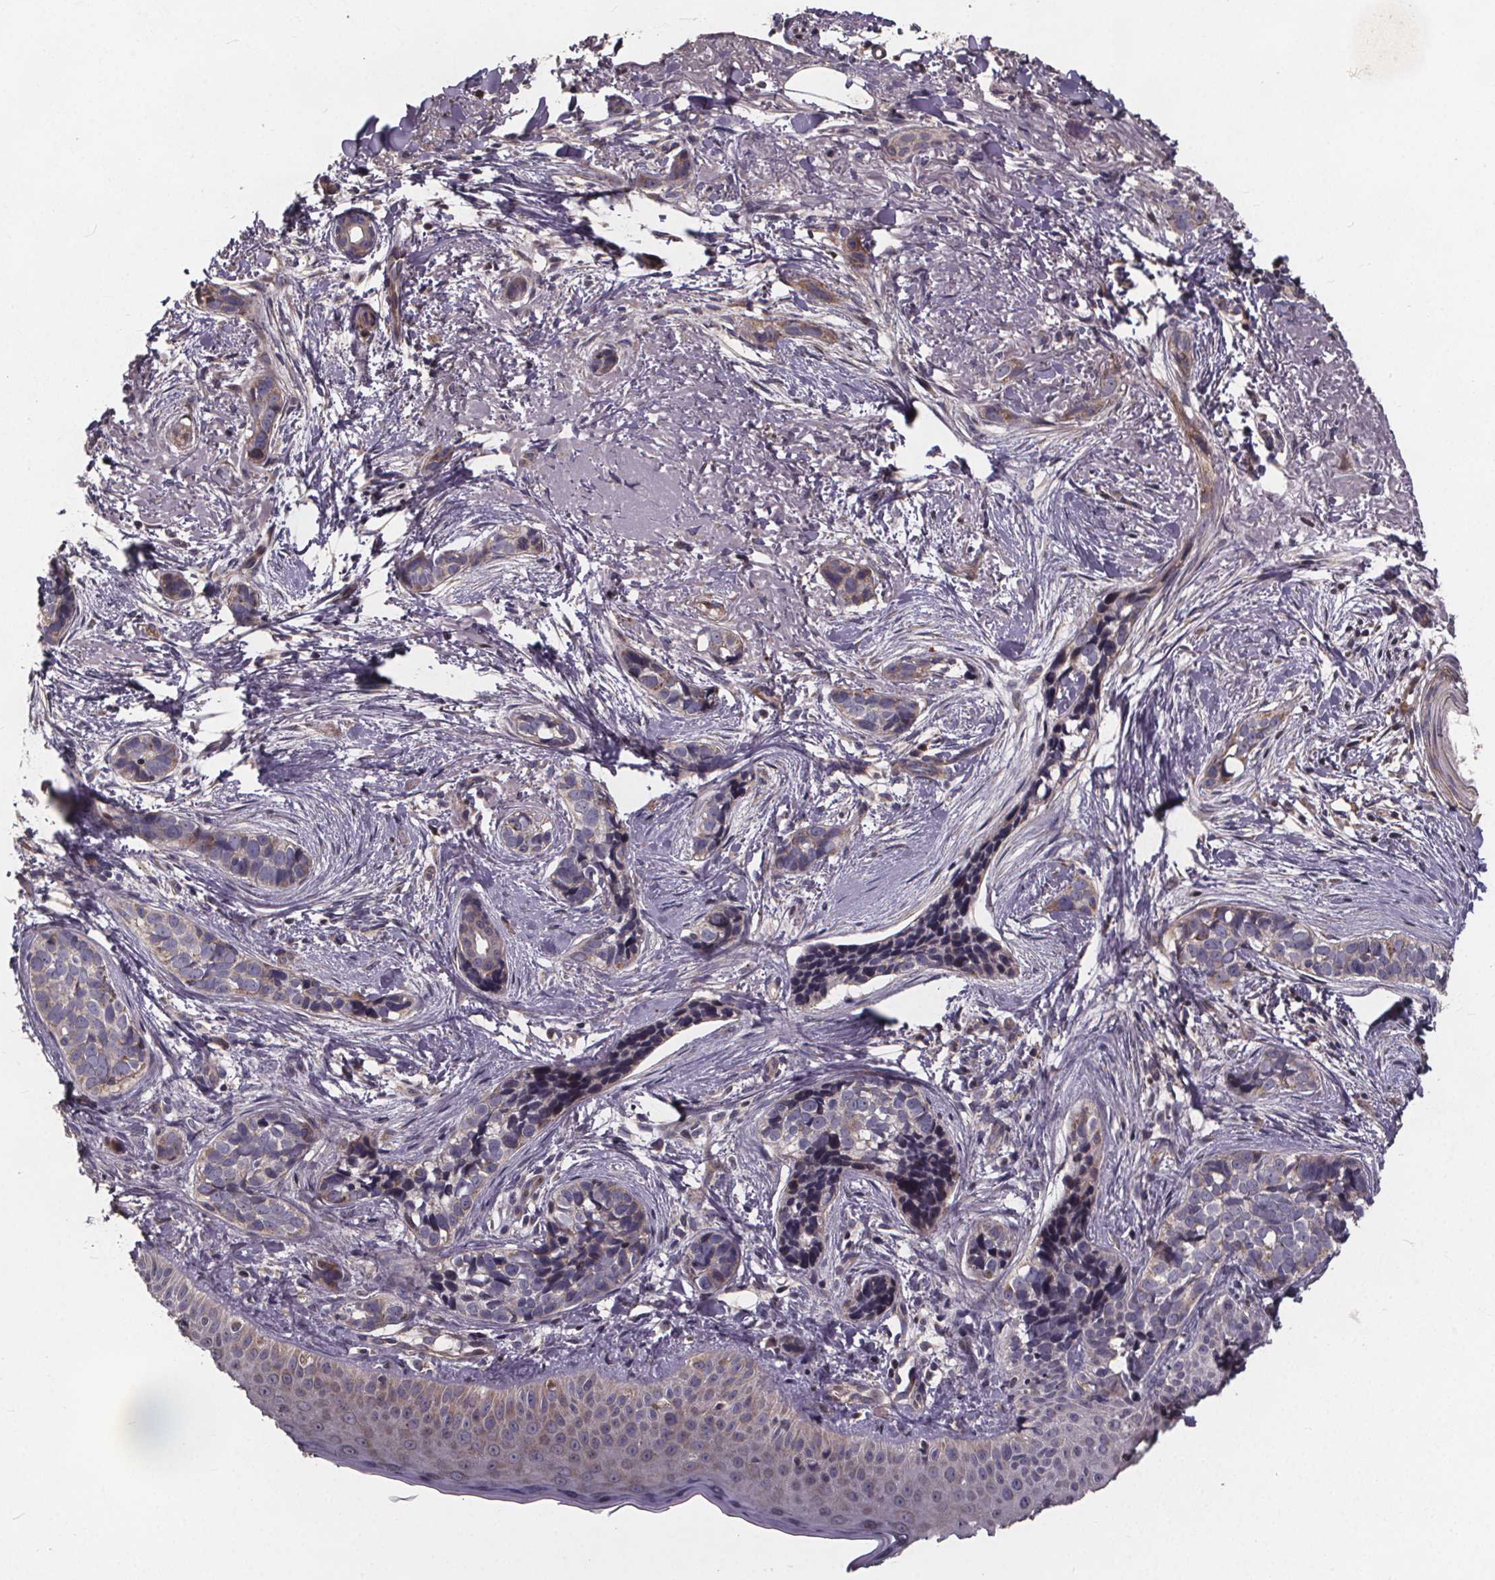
{"staining": {"intensity": "negative", "quantity": "none", "location": "none"}, "tissue": "skin cancer", "cell_type": "Tumor cells", "image_type": "cancer", "snomed": [{"axis": "morphology", "description": "Basal cell carcinoma"}, {"axis": "topography", "description": "Skin"}], "caption": "An immunohistochemistry photomicrograph of skin cancer (basal cell carcinoma) is shown. There is no staining in tumor cells of skin cancer (basal cell carcinoma).", "gene": "YME1L1", "patient": {"sex": "male", "age": 87}}